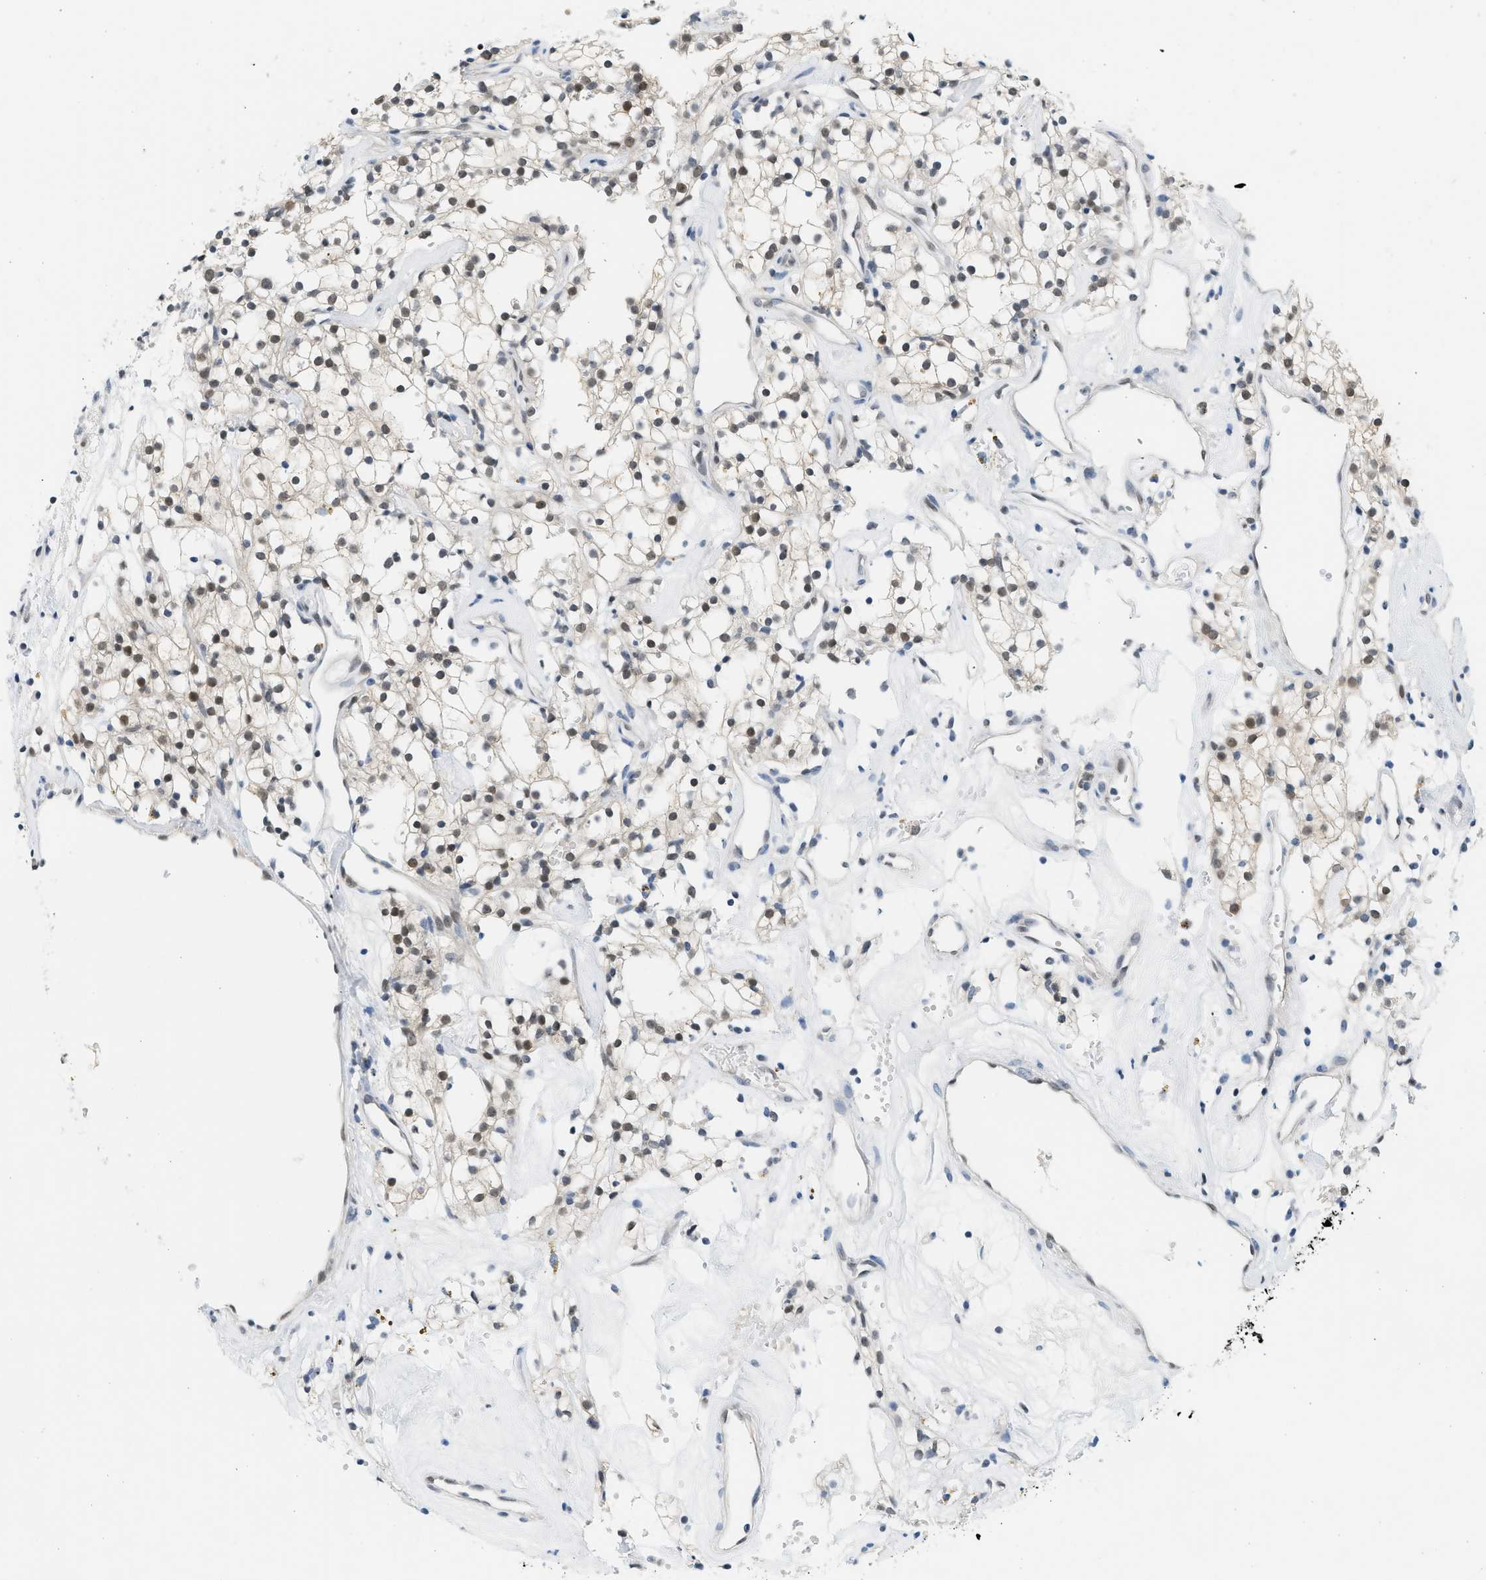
{"staining": {"intensity": "moderate", "quantity": "25%-75%", "location": "nuclear"}, "tissue": "renal cancer", "cell_type": "Tumor cells", "image_type": "cancer", "snomed": [{"axis": "morphology", "description": "Adenocarcinoma, NOS"}, {"axis": "topography", "description": "Kidney"}], "caption": "DAB immunohistochemical staining of renal cancer exhibits moderate nuclear protein positivity in about 25%-75% of tumor cells.", "gene": "HIPK1", "patient": {"sex": "male", "age": 59}}